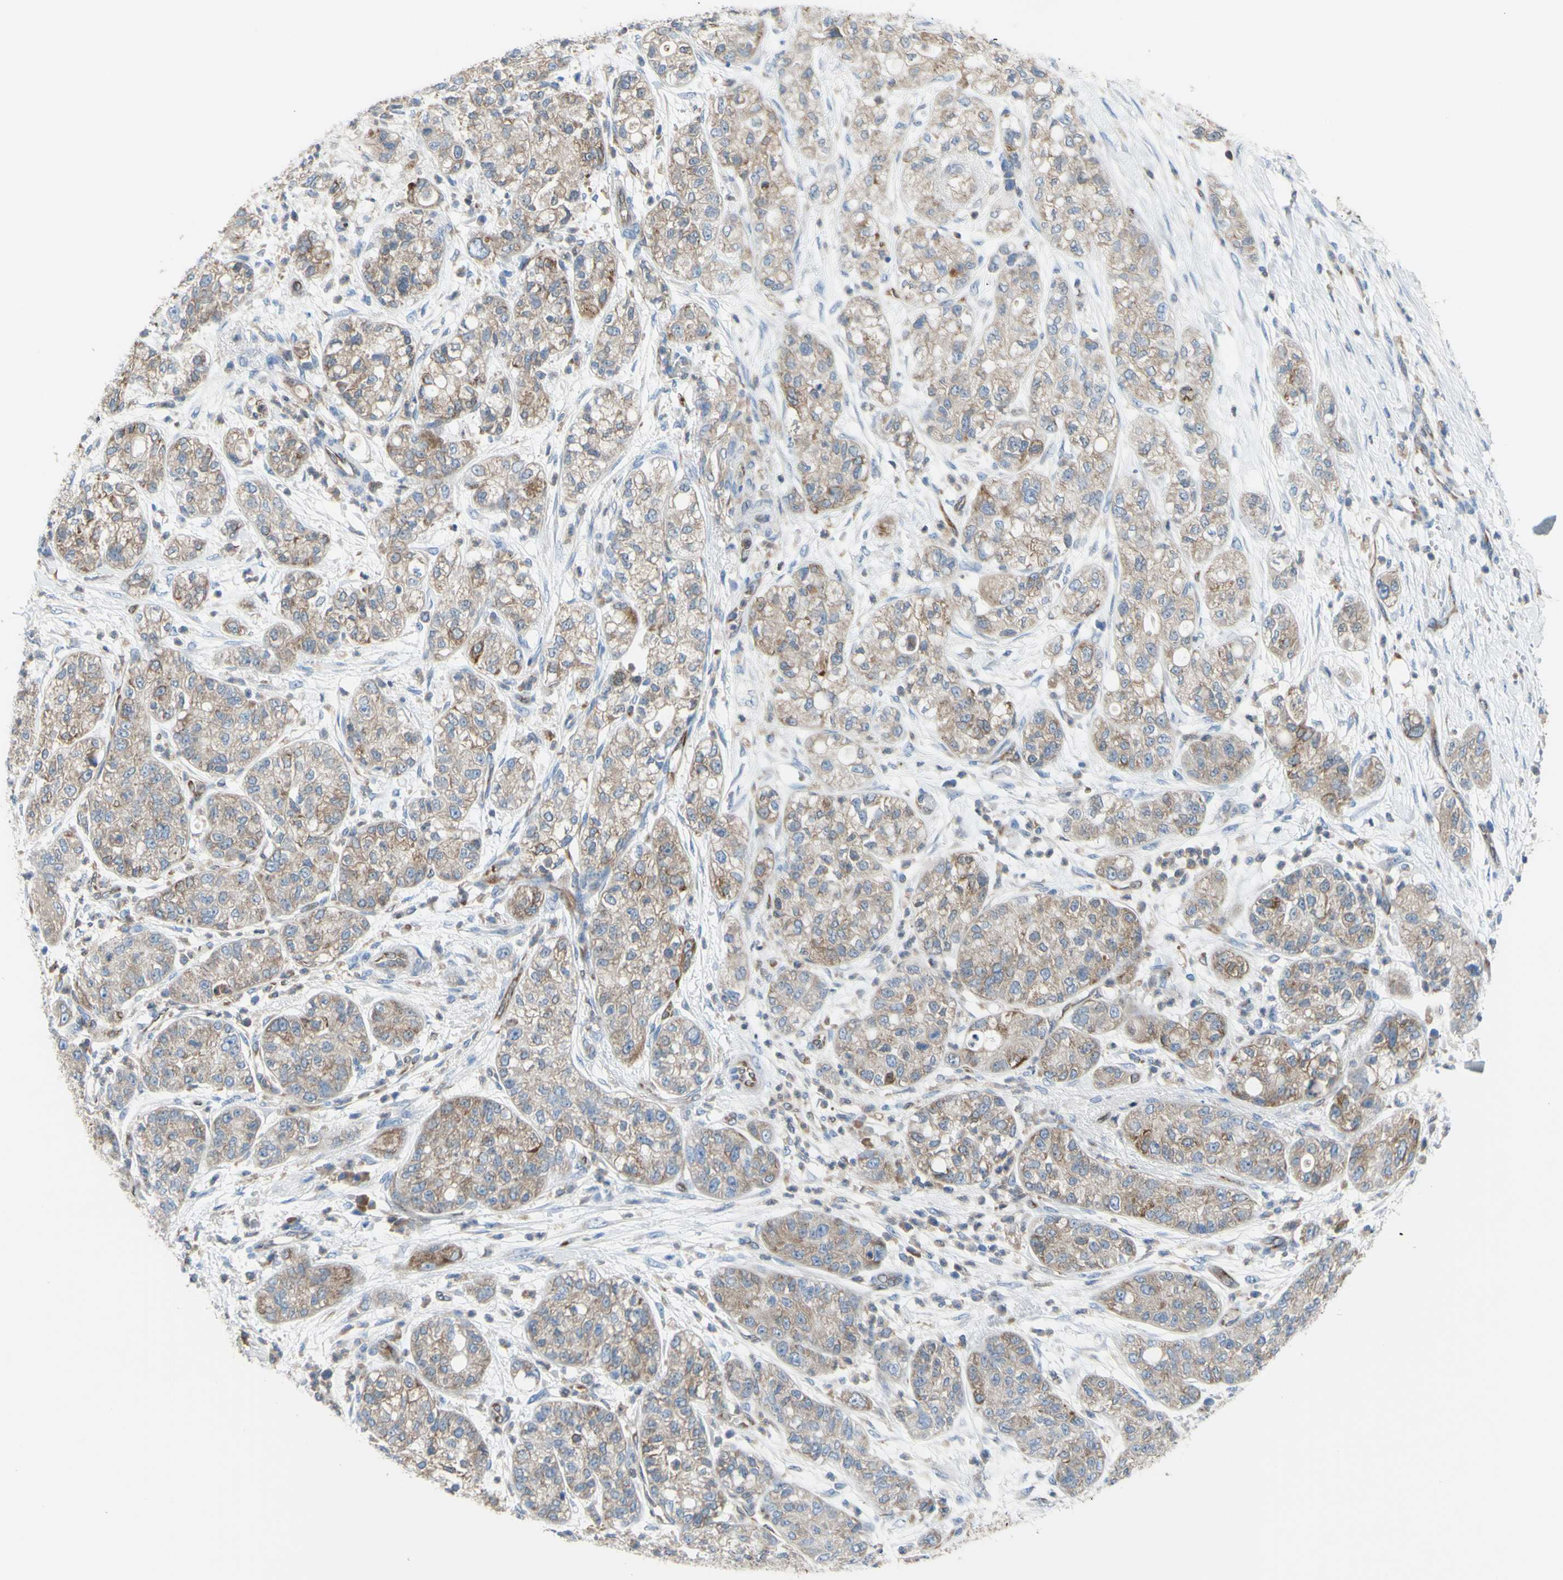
{"staining": {"intensity": "moderate", "quantity": ">75%", "location": "cytoplasmic/membranous"}, "tissue": "pancreatic cancer", "cell_type": "Tumor cells", "image_type": "cancer", "snomed": [{"axis": "morphology", "description": "Adenocarcinoma, NOS"}, {"axis": "topography", "description": "Pancreas"}], "caption": "Immunohistochemical staining of pancreatic cancer (adenocarcinoma) displays medium levels of moderate cytoplasmic/membranous positivity in approximately >75% of tumor cells. (DAB (3,3'-diaminobenzidine) IHC, brown staining for protein, blue staining for nuclei).", "gene": "MGST2", "patient": {"sex": "female", "age": 78}}